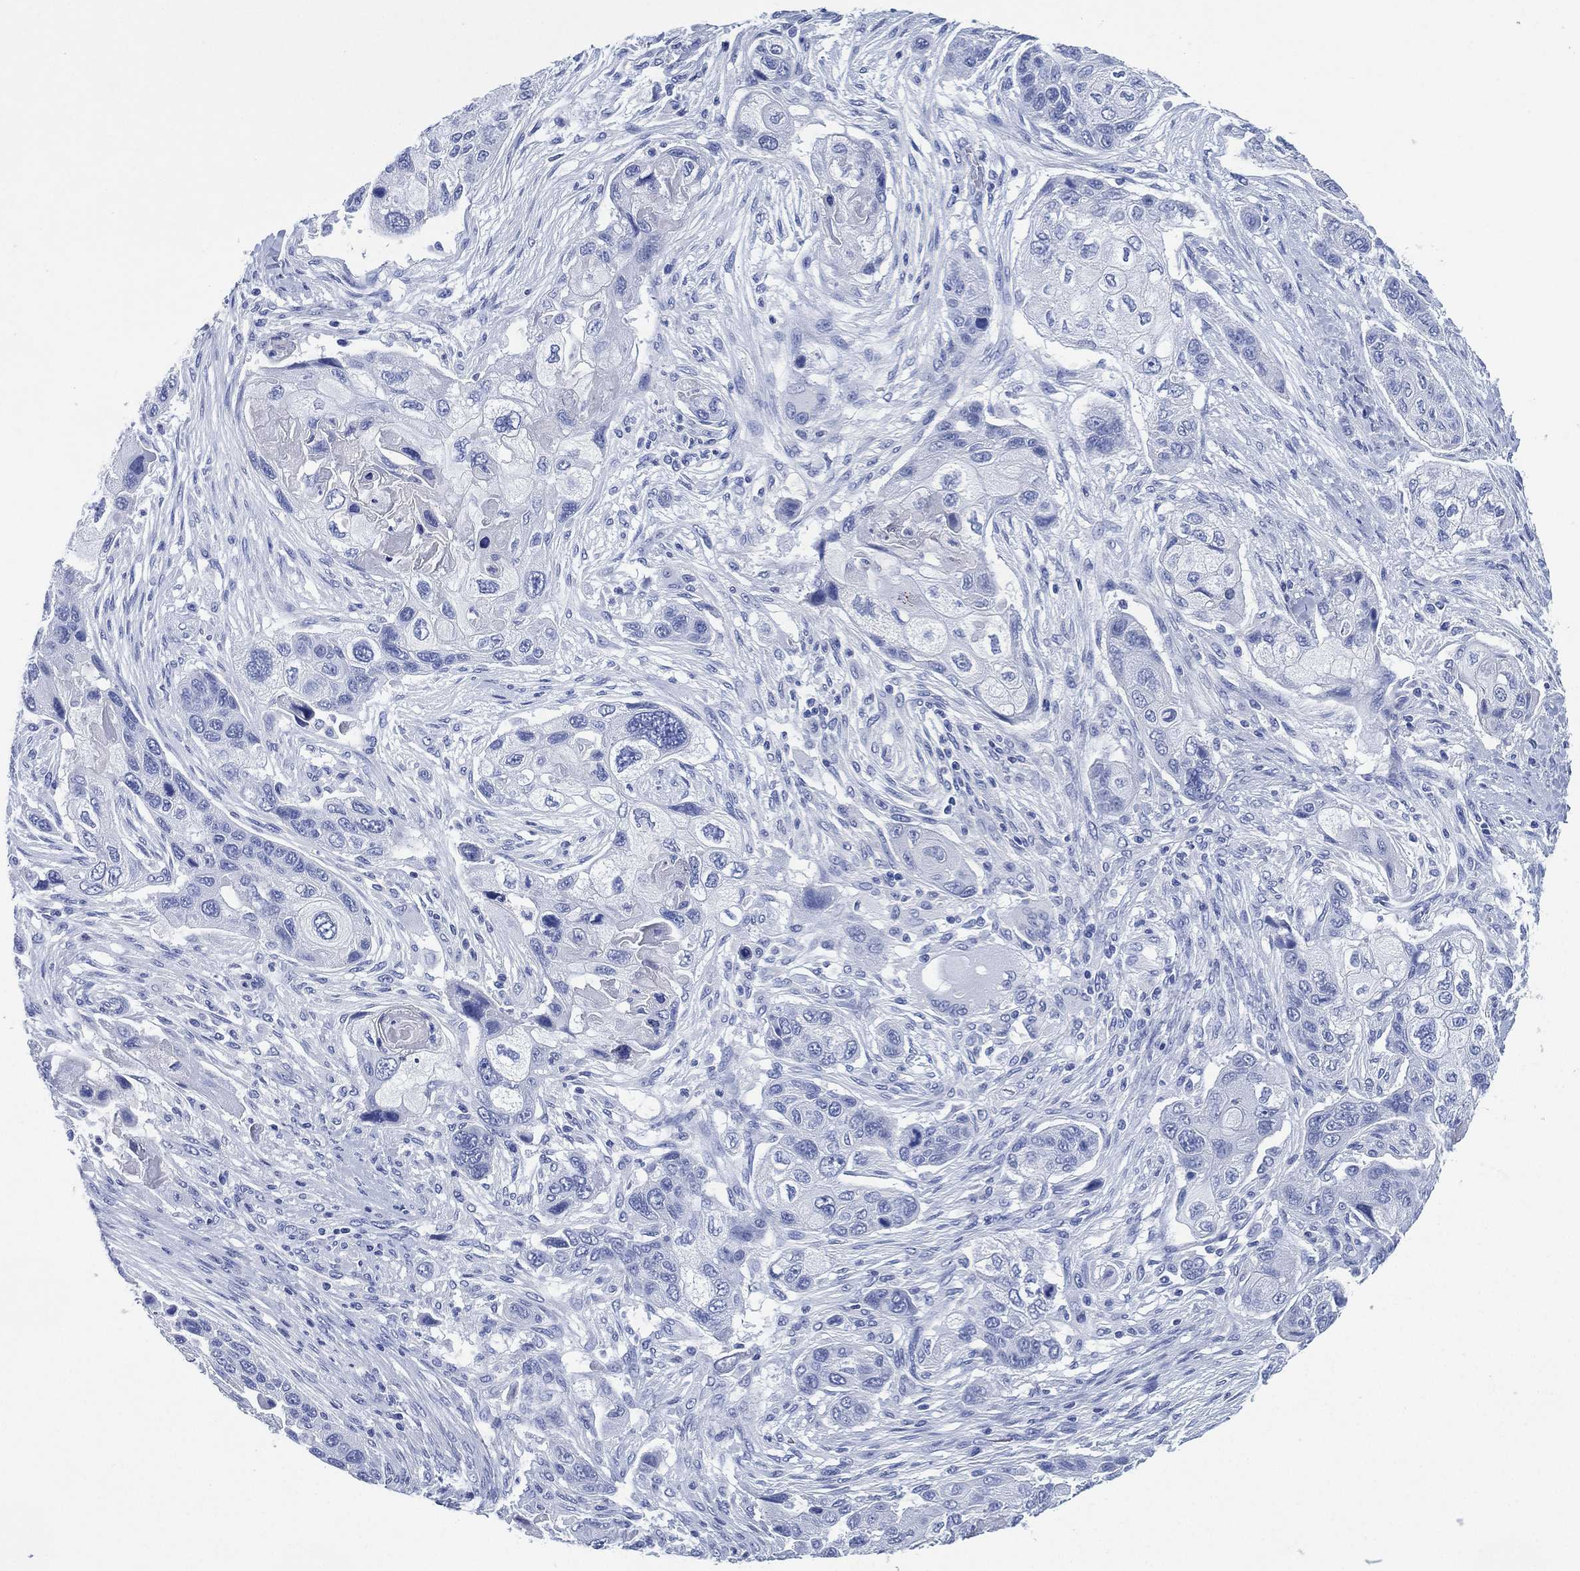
{"staining": {"intensity": "negative", "quantity": "none", "location": "none"}, "tissue": "lung cancer", "cell_type": "Tumor cells", "image_type": "cancer", "snomed": [{"axis": "morphology", "description": "Squamous cell carcinoma, NOS"}, {"axis": "topography", "description": "Lung"}], "caption": "Immunohistochemical staining of human lung squamous cell carcinoma demonstrates no significant positivity in tumor cells.", "gene": "SIGLECL1", "patient": {"sex": "male", "age": 69}}